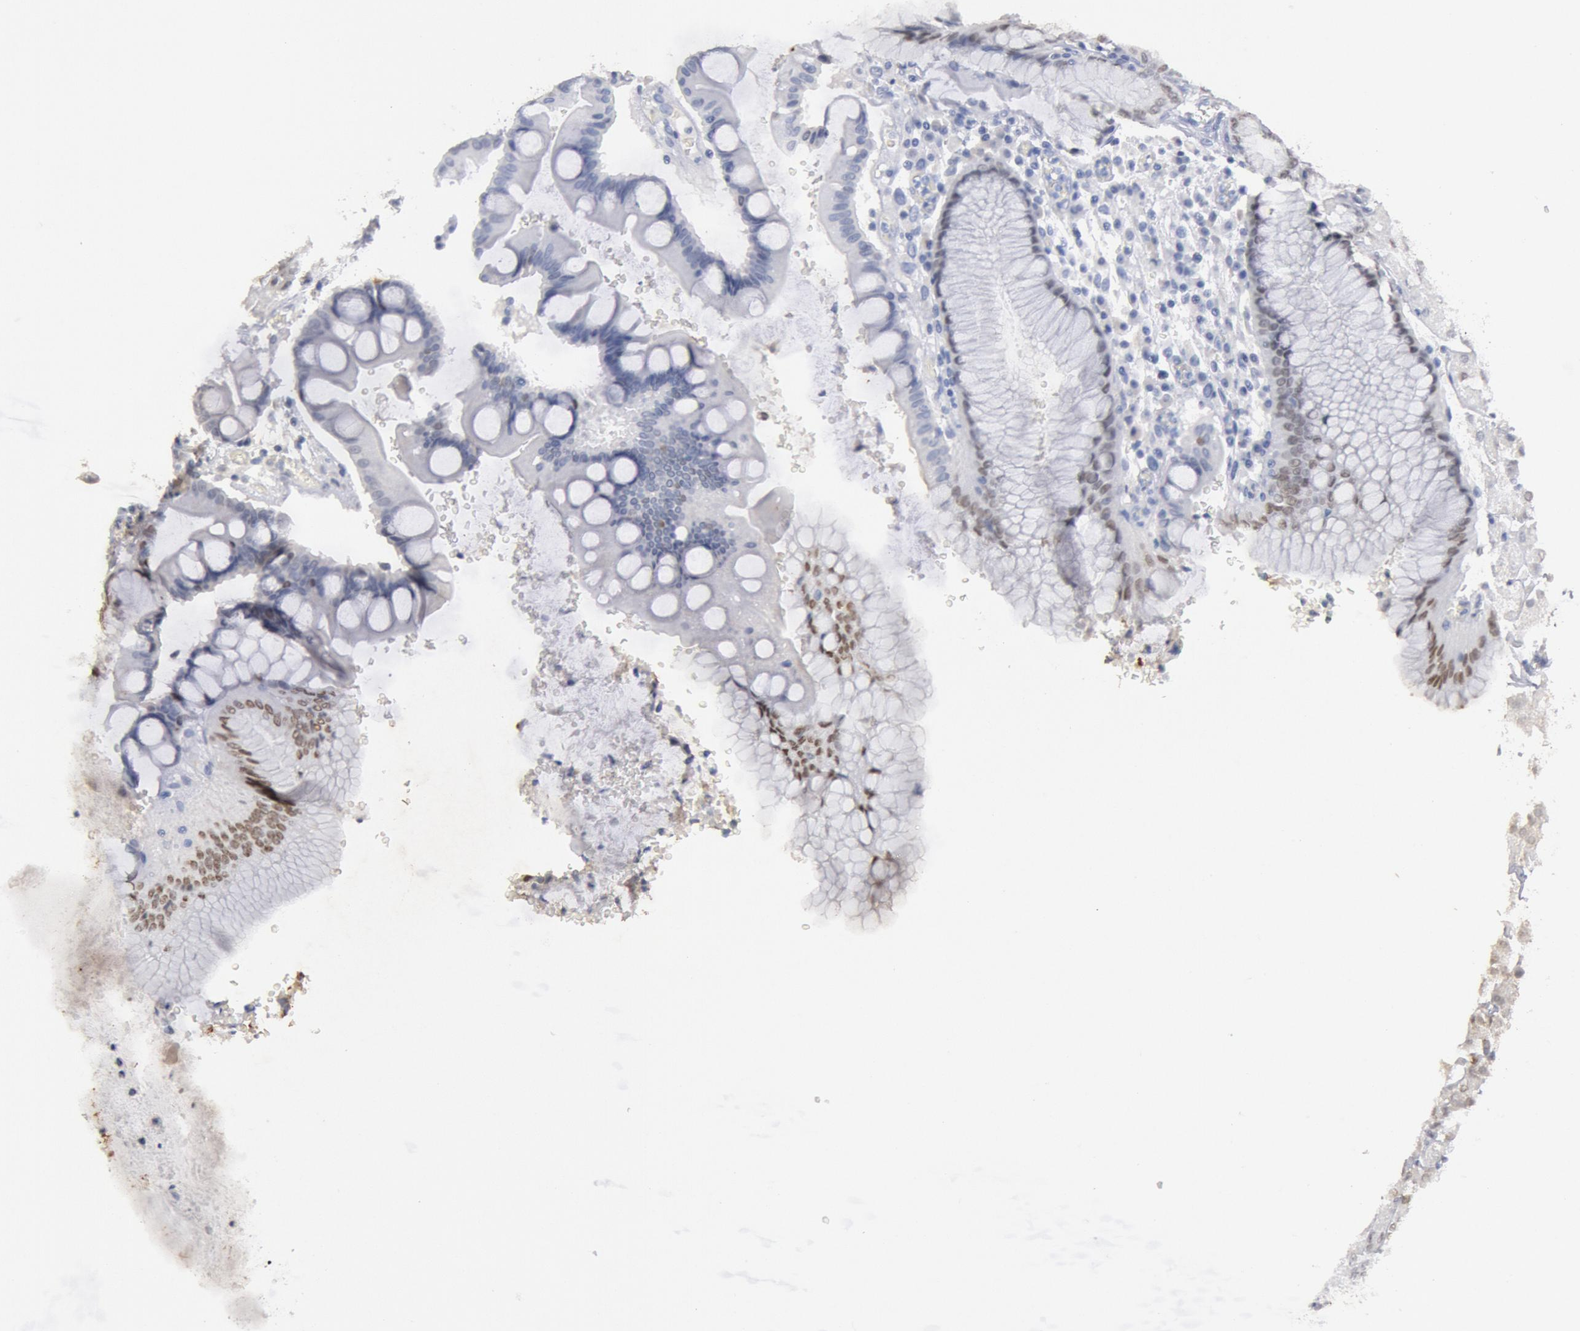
{"staining": {"intensity": "moderate", "quantity": "25%-75%", "location": "nuclear"}, "tissue": "stomach", "cell_type": "Glandular cells", "image_type": "normal", "snomed": [{"axis": "morphology", "description": "Normal tissue, NOS"}, {"axis": "topography", "description": "Stomach, lower"}], "caption": "Immunohistochemical staining of unremarkable human stomach displays medium levels of moderate nuclear positivity in about 25%-75% of glandular cells.", "gene": "FOXA2", "patient": {"sex": "female", "age": 73}}